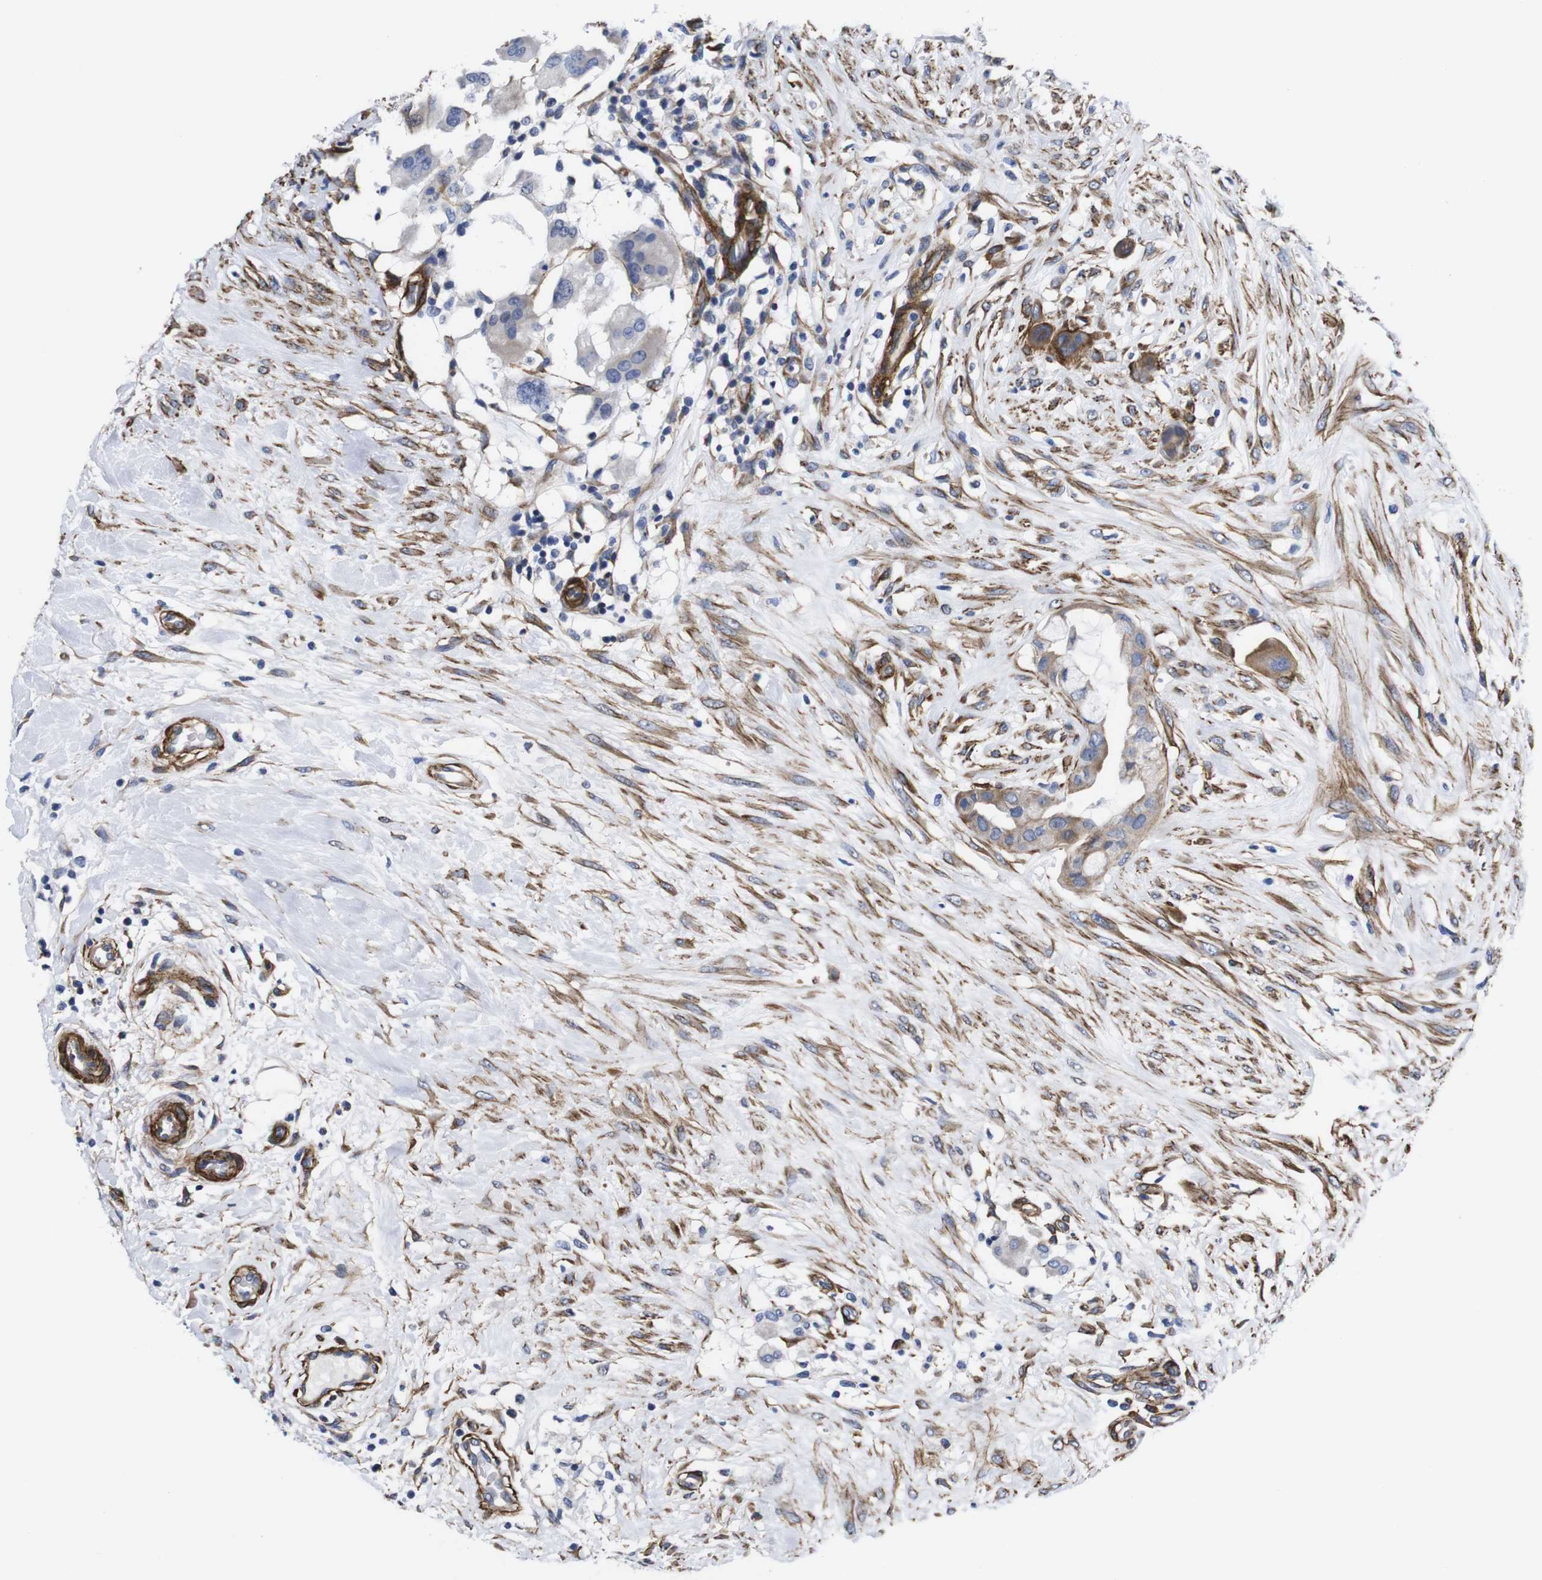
{"staining": {"intensity": "moderate", "quantity": ">75%", "location": "cytoplasmic/membranous"}, "tissue": "breast cancer", "cell_type": "Tumor cells", "image_type": "cancer", "snomed": [{"axis": "morphology", "description": "Duct carcinoma"}, {"axis": "topography", "description": "Breast"}], "caption": "Tumor cells reveal moderate cytoplasmic/membranous positivity in approximately >75% of cells in breast cancer.", "gene": "WNT10A", "patient": {"sex": "female", "age": 40}}